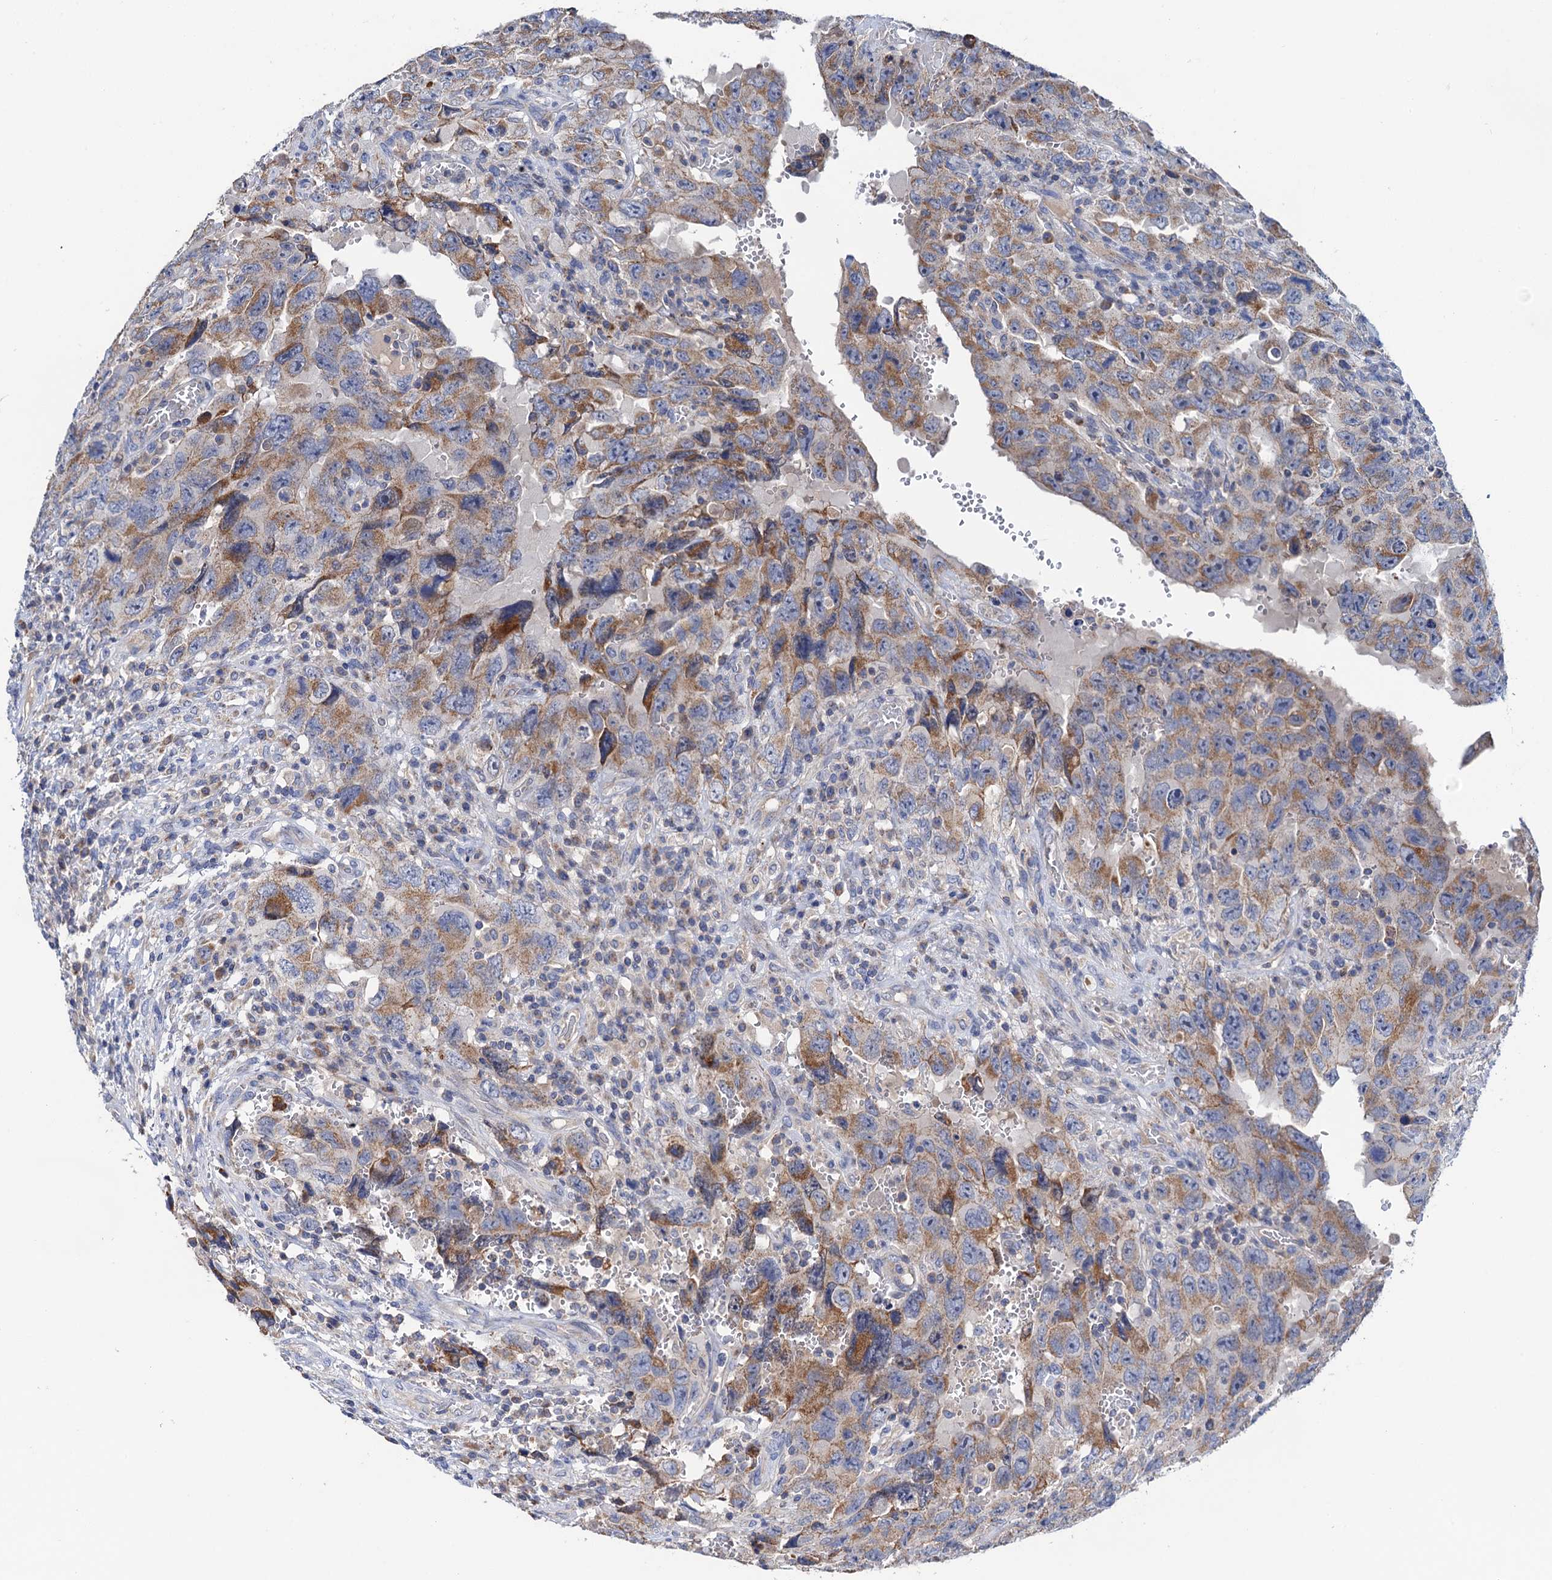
{"staining": {"intensity": "moderate", "quantity": "25%-75%", "location": "cytoplasmic/membranous"}, "tissue": "testis cancer", "cell_type": "Tumor cells", "image_type": "cancer", "snomed": [{"axis": "morphology", "description": "Carcinoma, Embryonal, NOS"}, {"axis": "topography", "description": "Testis"}], "caption": "Testis cancer (embryonal carcinoma) stained with a protein marker shows moderate staining in tumor cells.", "gene": "MRPL48", "patient": {"sex": "male", "age": 26}}